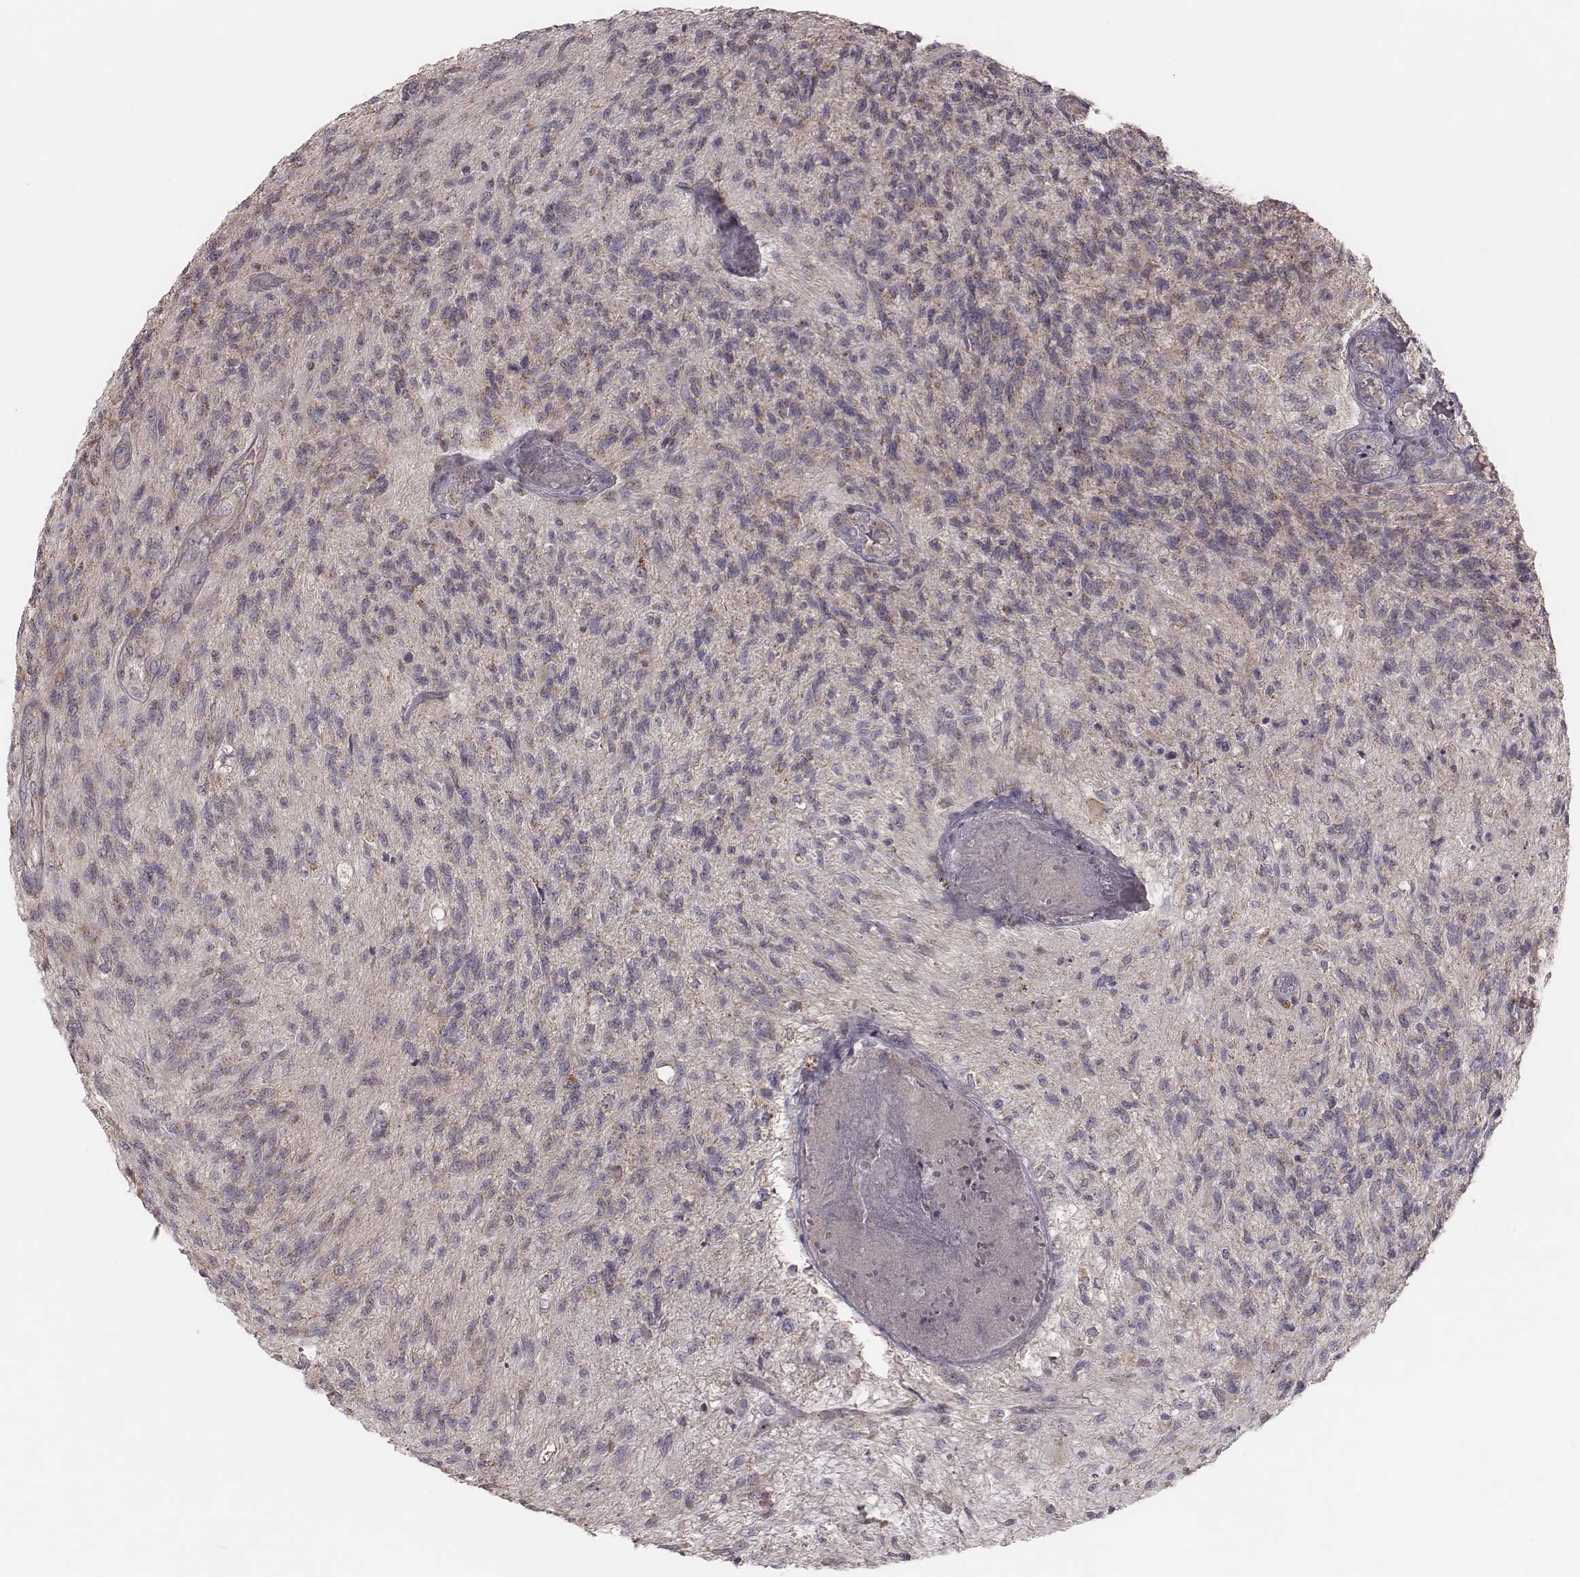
{"staining": {"intensity": "weak", "quantity": "<25%", "location": "cytoplasmic/membranous"}, "tissue": "glioma", "cell_type": "Tumor cells", "image_type": "cancer", "snomed": [{"axis": "morphology", "description": "Glioma, malignant, High grade"}, {"axis": "topography", "description": "Brain"}], "caption": "IHC of human glioma exhibits no positivity in tumor cells.", "gene": "MRPS27", "patient": {"sex": "male", "age": 56}}